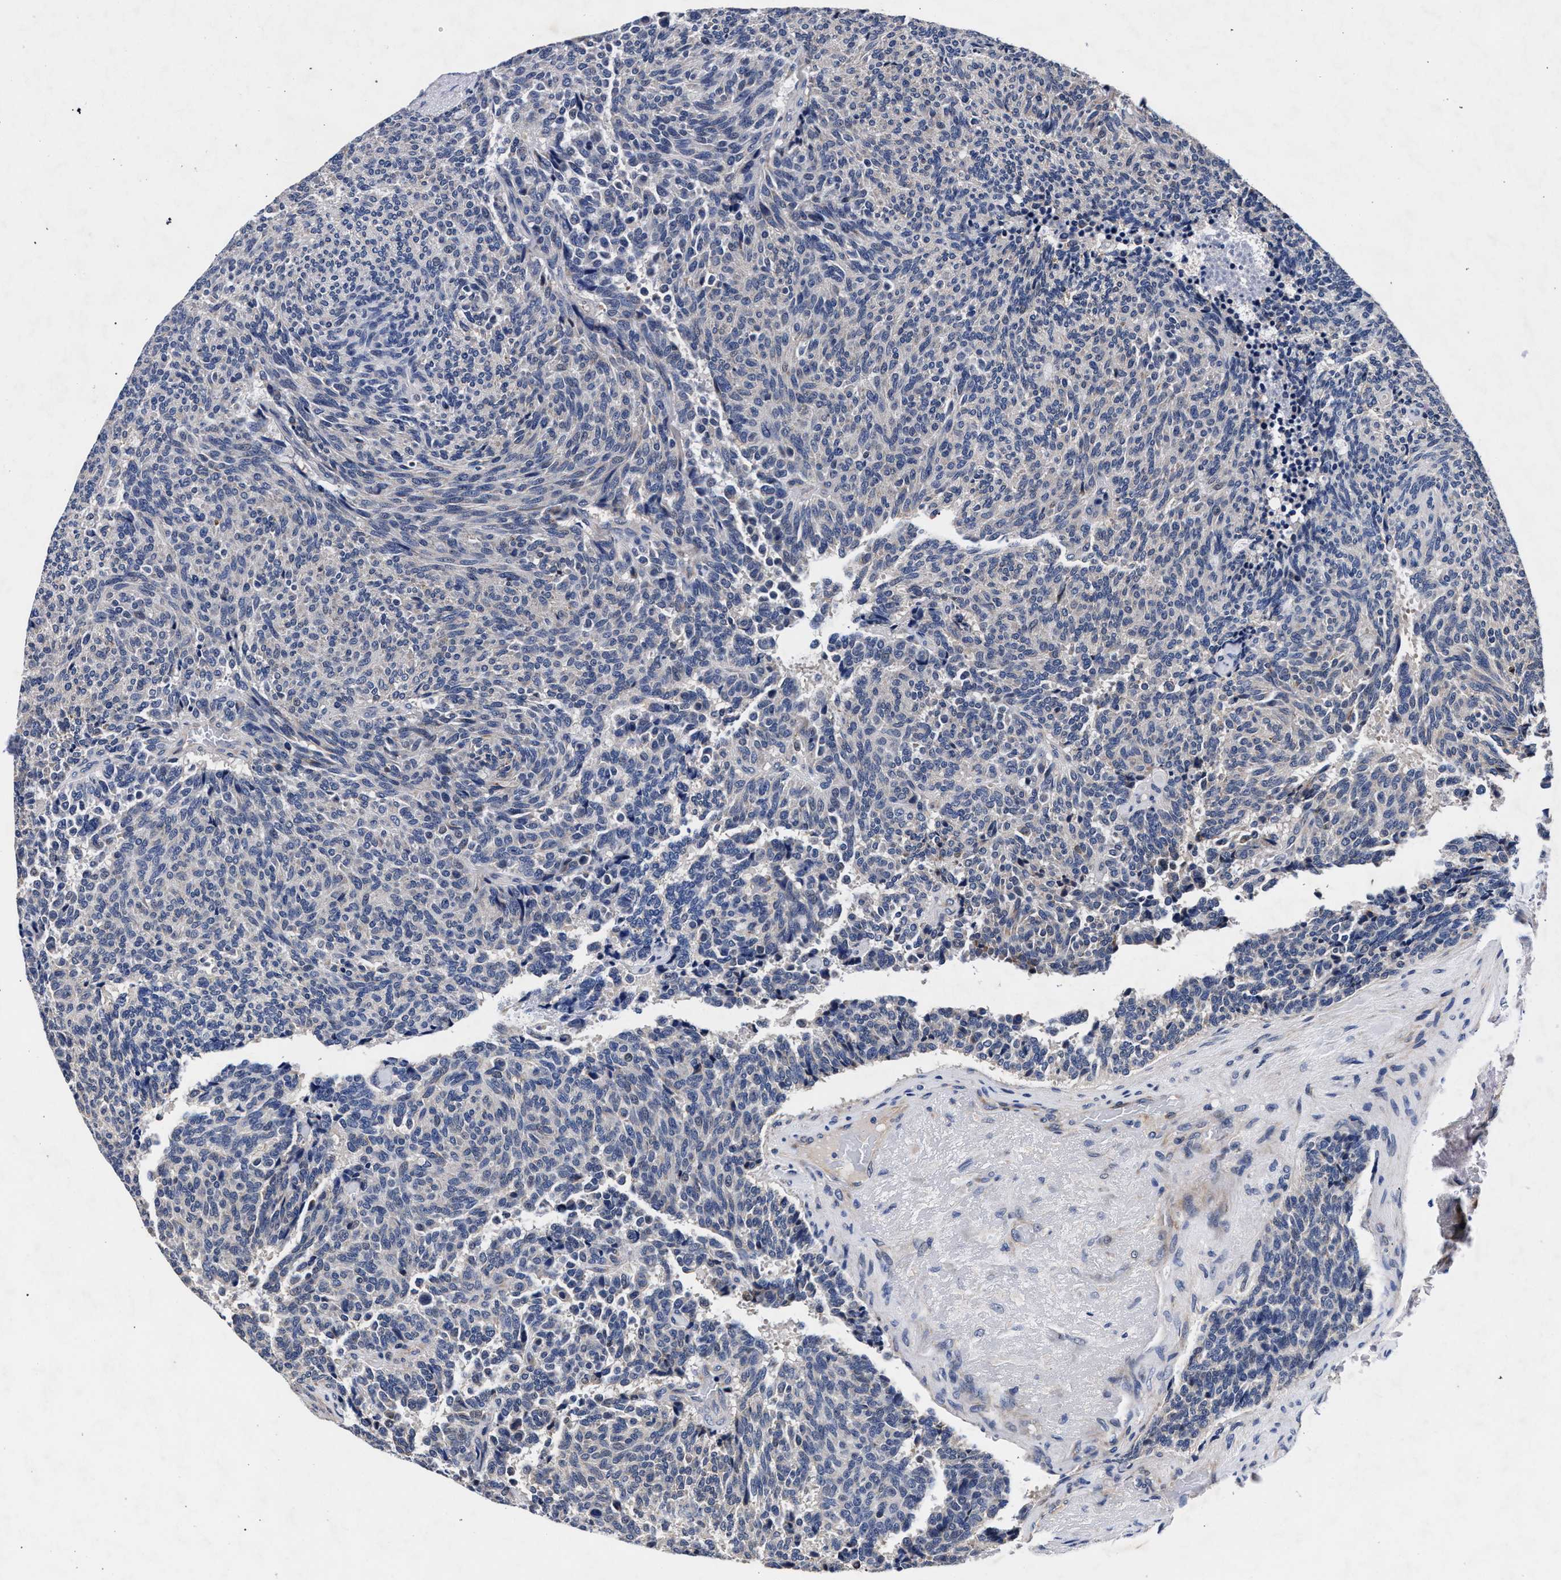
{"staining": {"intensity": "negative", "quantity": "none", "location": "none"}, "tissue": "carcinoid", "cell_type": "Tumor cells", "image_type": "cancer", "snomed": [{"axis": "morphology", "description": "Carcinoid, malignant, NOS"}, {"axis": "topography", "description": "Pancreas"}], "caption": "This is a histopathology image of IHC staining of carcinoid, which shows no positivity in tumor cells.", "gene": "CFAP95", "patient": {"sex": "female", "age": 54}}